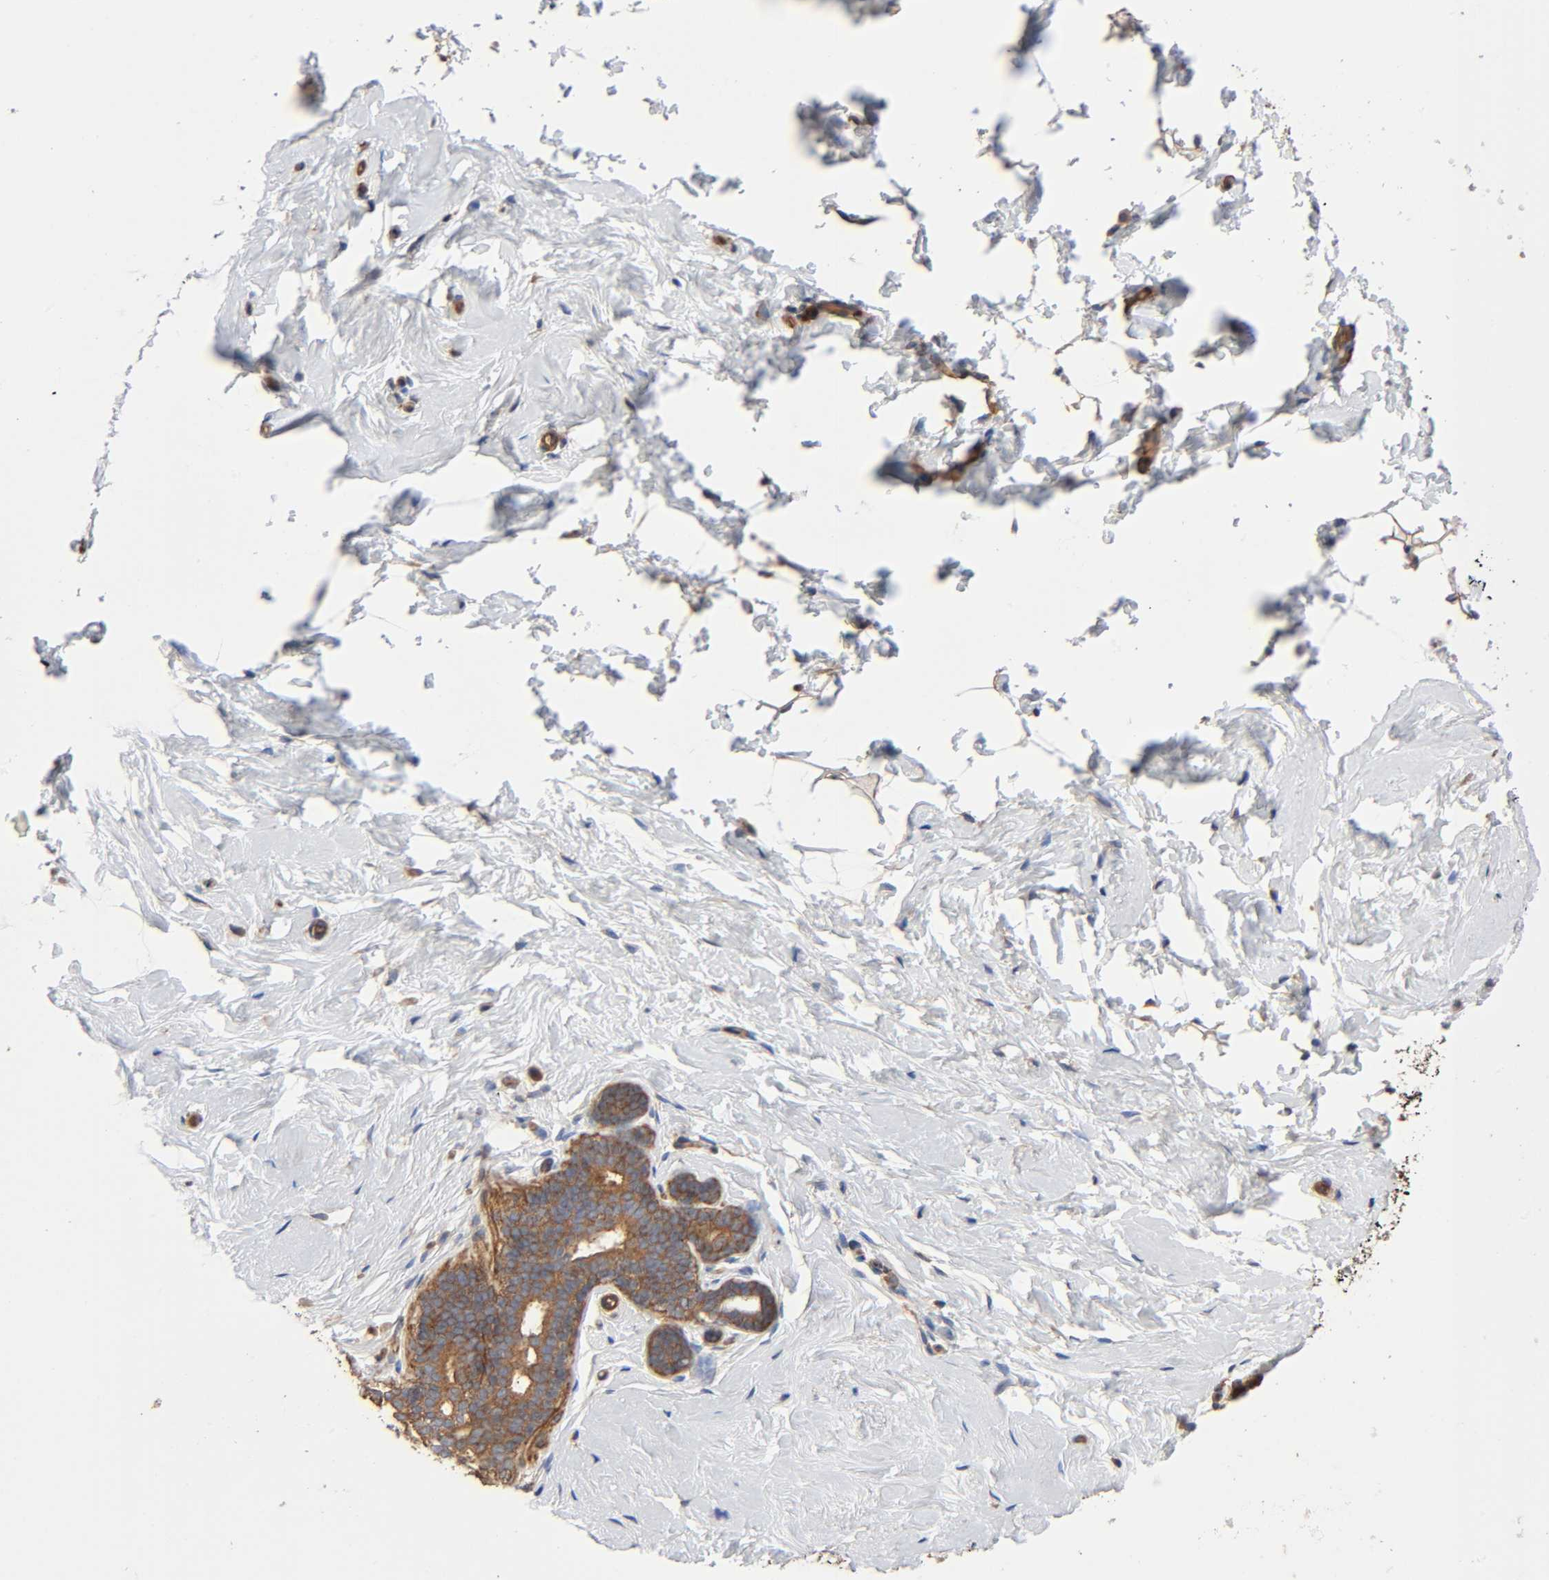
{"staining": {"intensity": "negative", "quantity": "none", "location": "none"}, "tissue": "breast", "cell_type": "Adipocytes", "image_type": "normal", "snomed": [{"axis": "morphology", "description": "Normal tissue, NOS"}, {"axis": "topography", "description": "Breast"}], "caption": "There is no significant staining in adipocytes of breast. The staining is performed using DAB brown chromogen with nuclei counter-stained in using hematoxylin.", "gene": "LAMTOR2", "patient": {"sex": "female", "age": 52}}